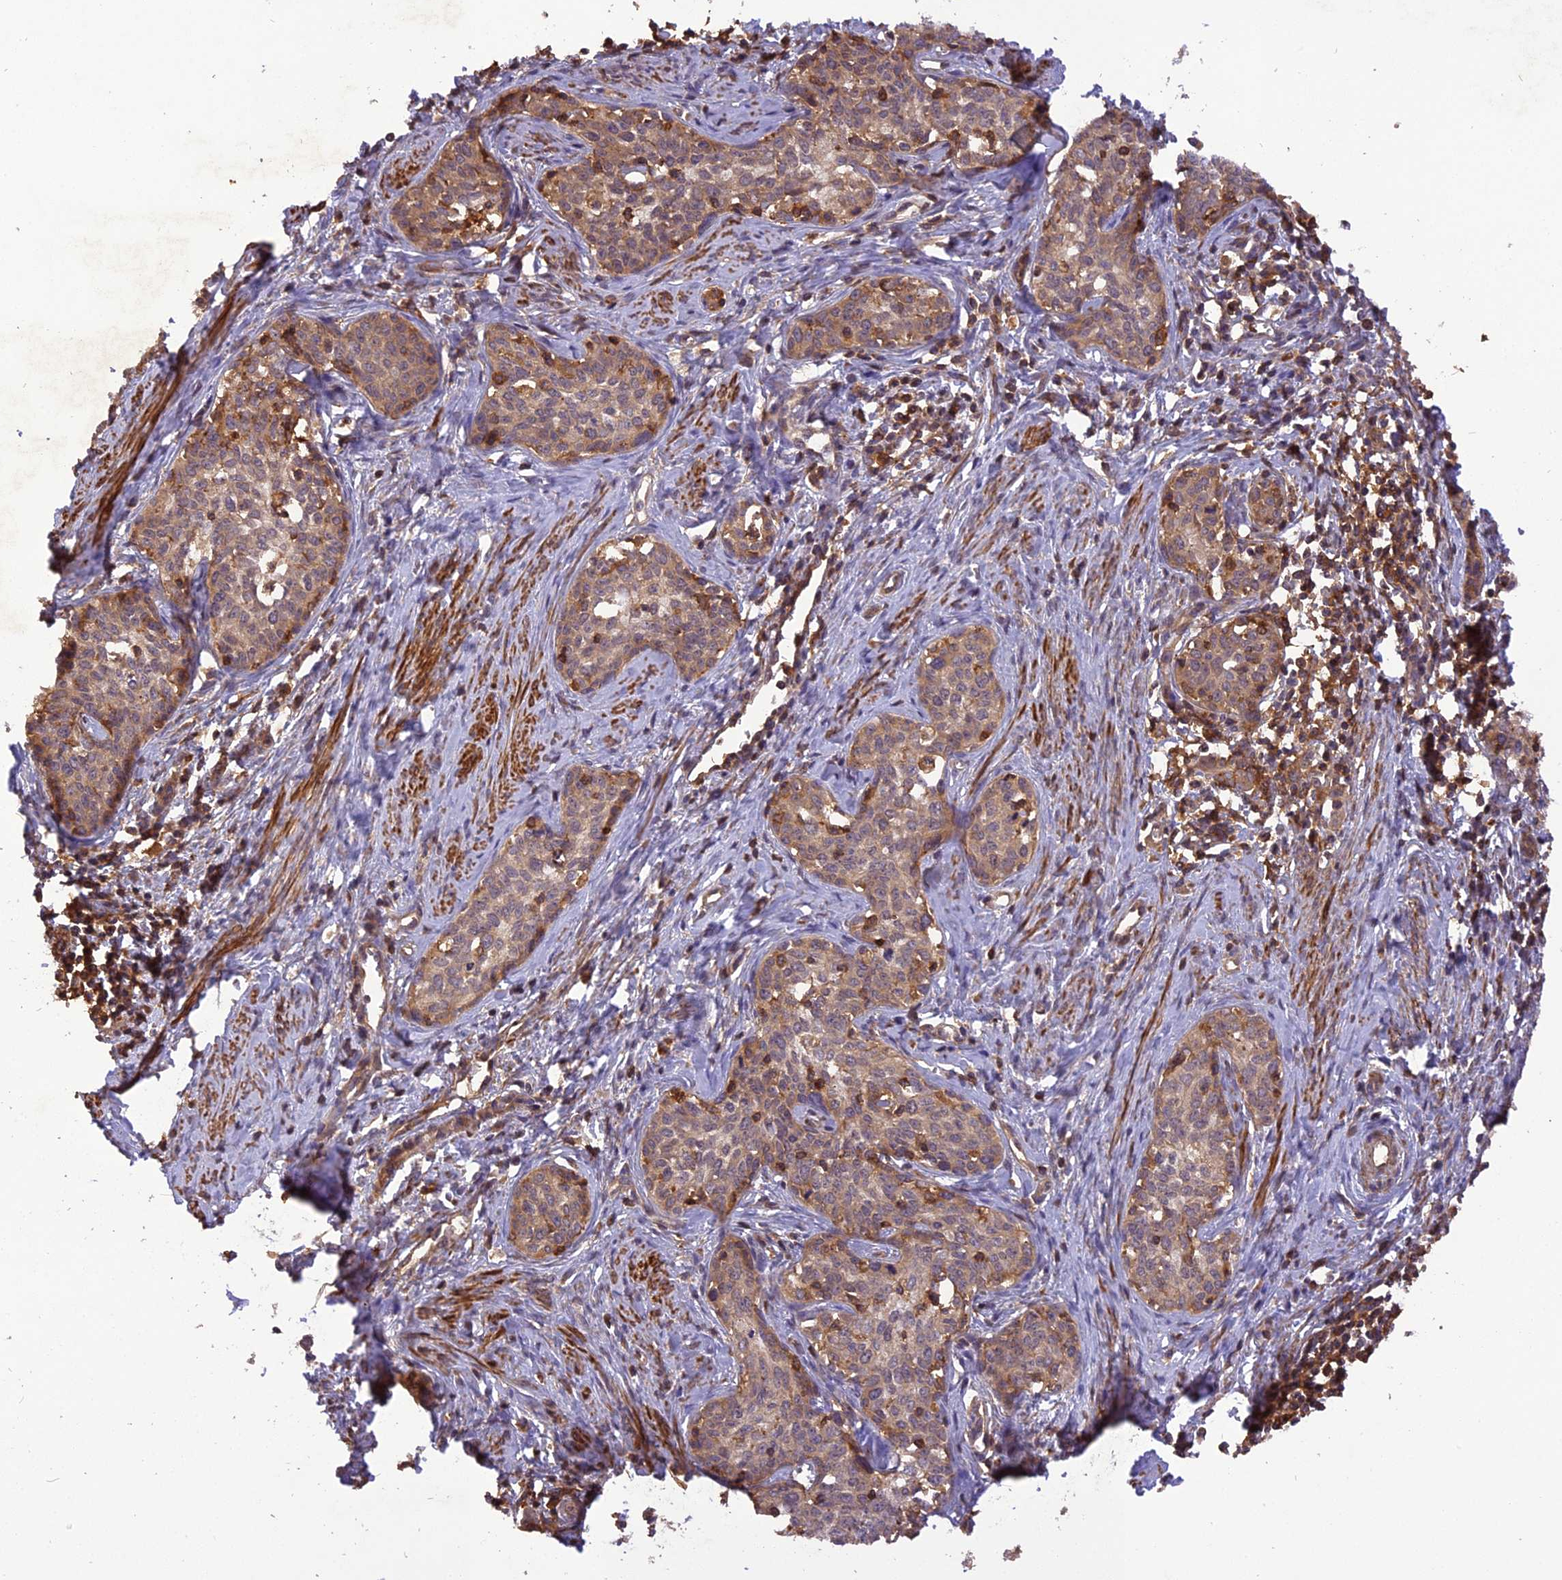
{"staining": {"intensity": "weak", "quantity": ">75%", "location": "cytoplasmic/membranous"}, "tissue": "cervical cancer", "cell_type": "Tumor cells", "image_type": "cancer", "snomed": [{"axis": "morphology", "description": "Squamous cell carcinoma, NOS"}, {"axis": "topography", "description": "Cervix"}], "caption": "A brown stain highlights weak cytoplasmic/membranous positivity of a protein in human cervical cancer (squamous cell carcinoma) tumor cells.", "gene": "STOML1", "patient": {"sex": "female", "age": 52}}